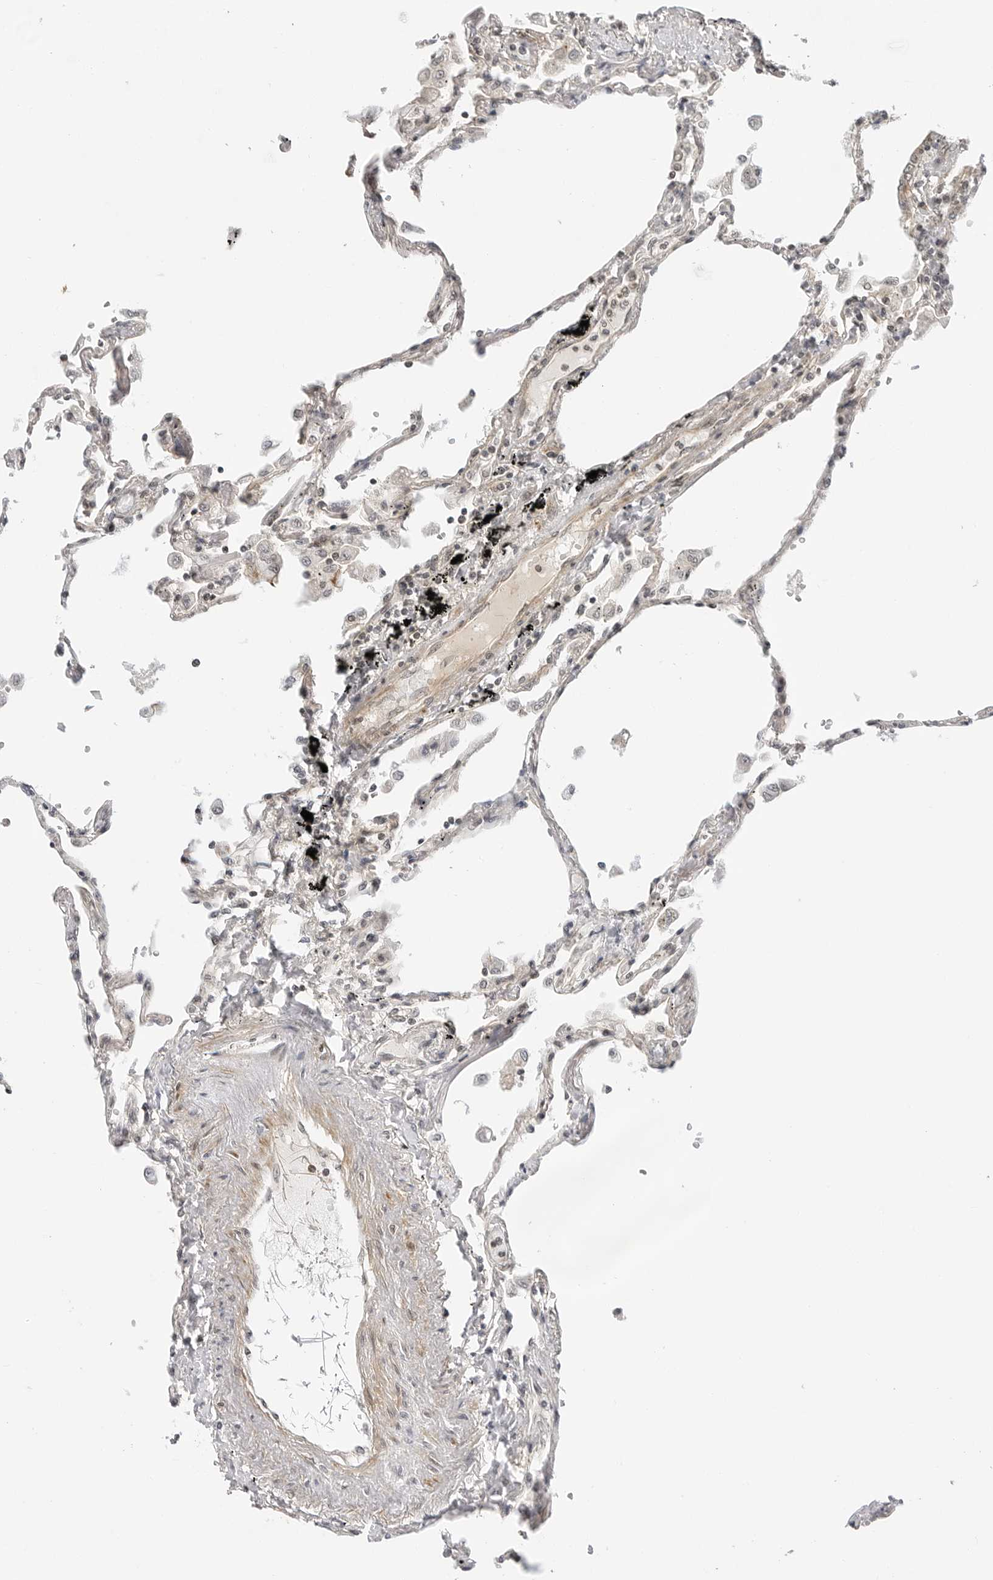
{"staining": {"intensity": "weak", "quantity": "25%-75%", "location": "cytoplasmic/membranous"}, "tissue": "lung", "cell_type": "Alveolar cells", "image_type": "normal", "snomed": [{"axis": "morphology", "description": "Normal tissue, NOS"}, {"axis": "topography", "description": "Lung"}], "caption": "This histopathology image demonstrates IHC staining of normal human lung, with low weak cytoplasmic/membranous staining in approximately 25%-75% of alveolar cells.", "gene": "MAP2K5", "patient": {"sex": "female", "age": 67}}